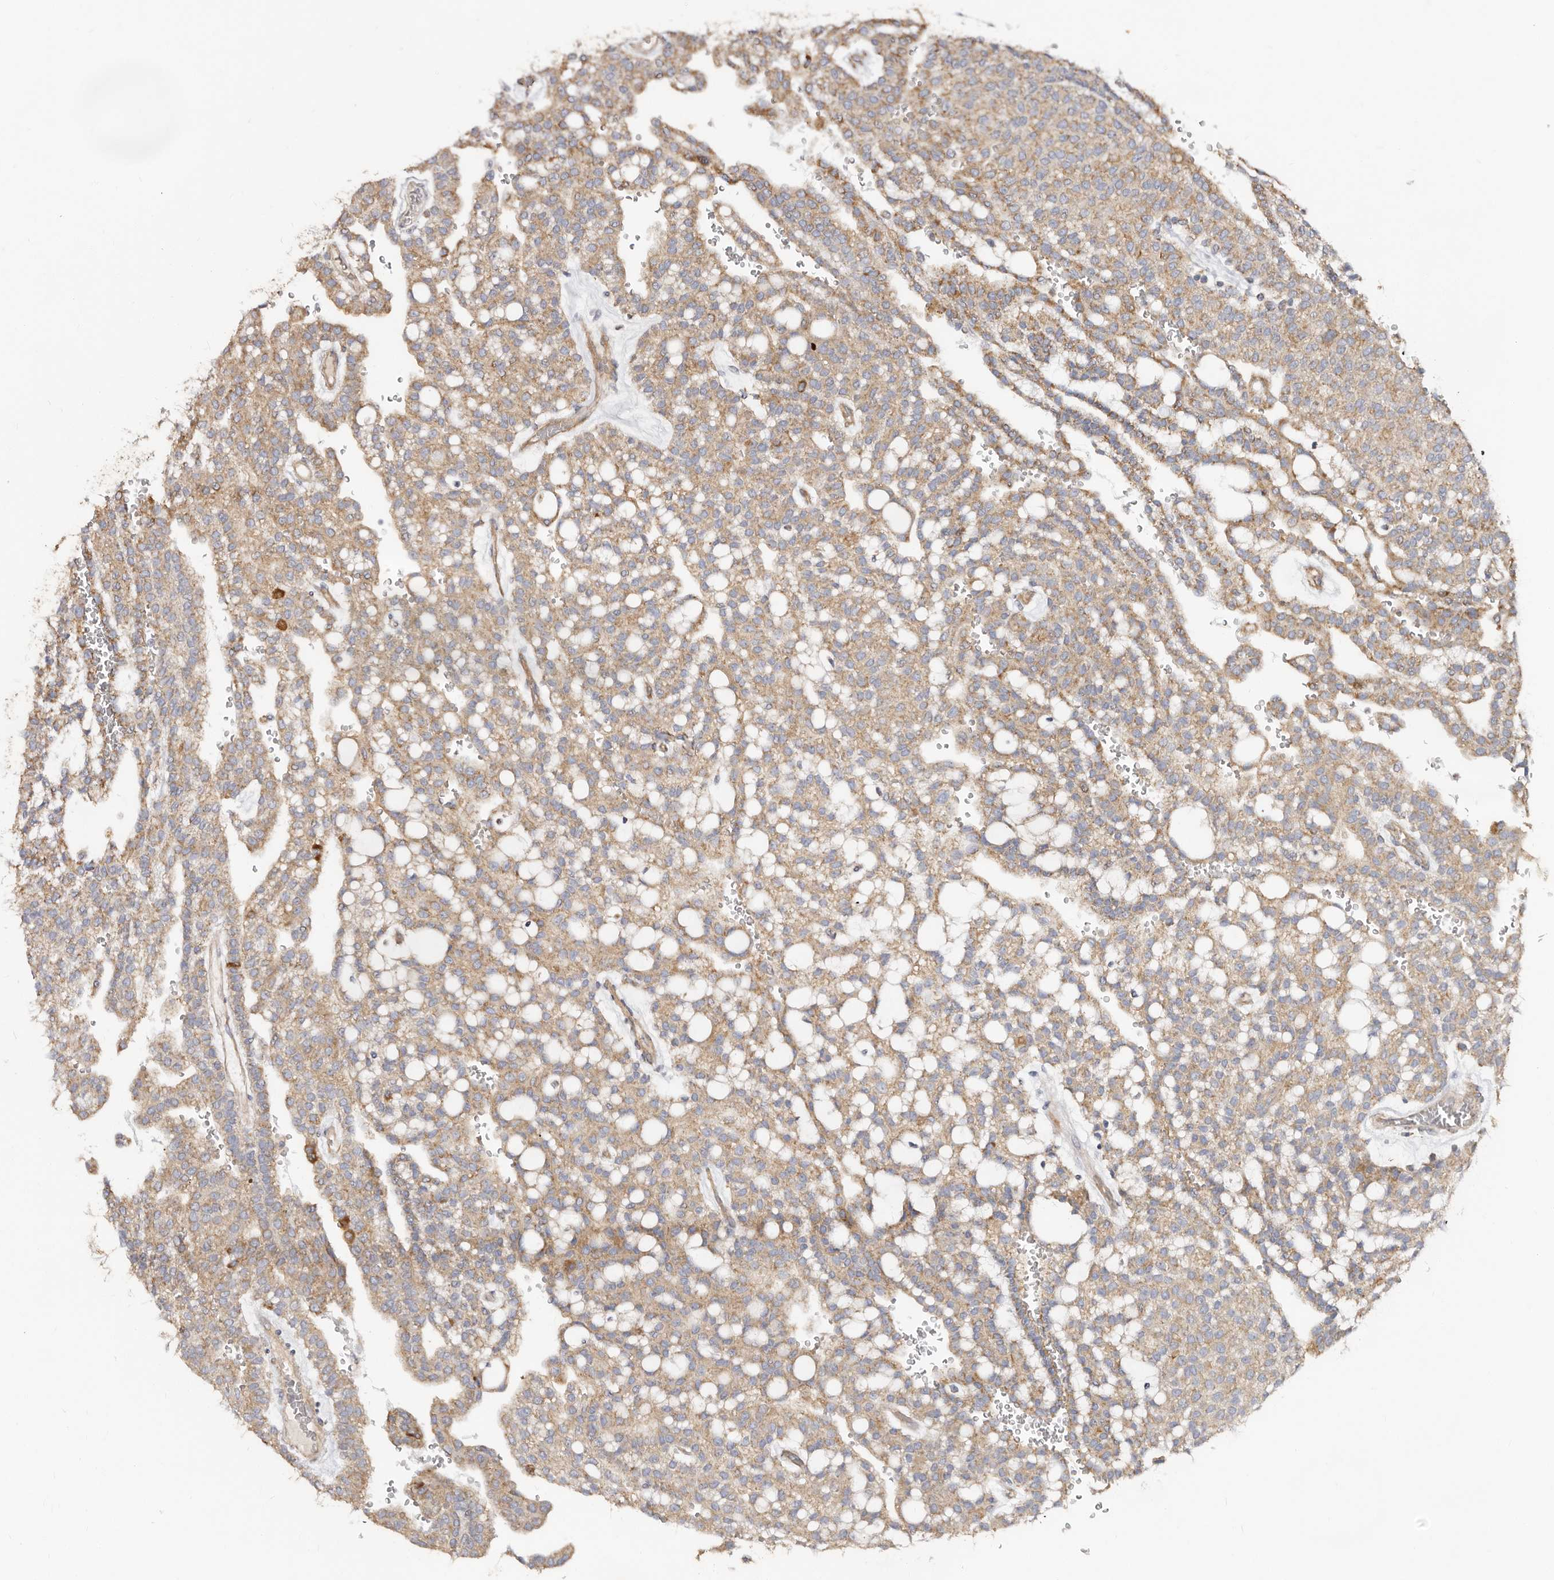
{"staining": {"intensity": "moderate", "quantity": ">75%", "location": "cytoplasmic/membranous"}, "tissue": "renal cancer", "cell_type": "Tumor cells", "image_type": "cancer", "snomed": [{"axis": "morphology", "description": "Adenocarcinoma, NOS"}, {"axis": "topography", "description": "Kidney"}], "caption": "Tumor cells reveal medium levels of moderate cytoplasmic/membranous expression in about >75% of cells in renal adenocarcinoma.", "gene": "BAIAP2L1", "patient": {"sex": "male", "age": 63}}